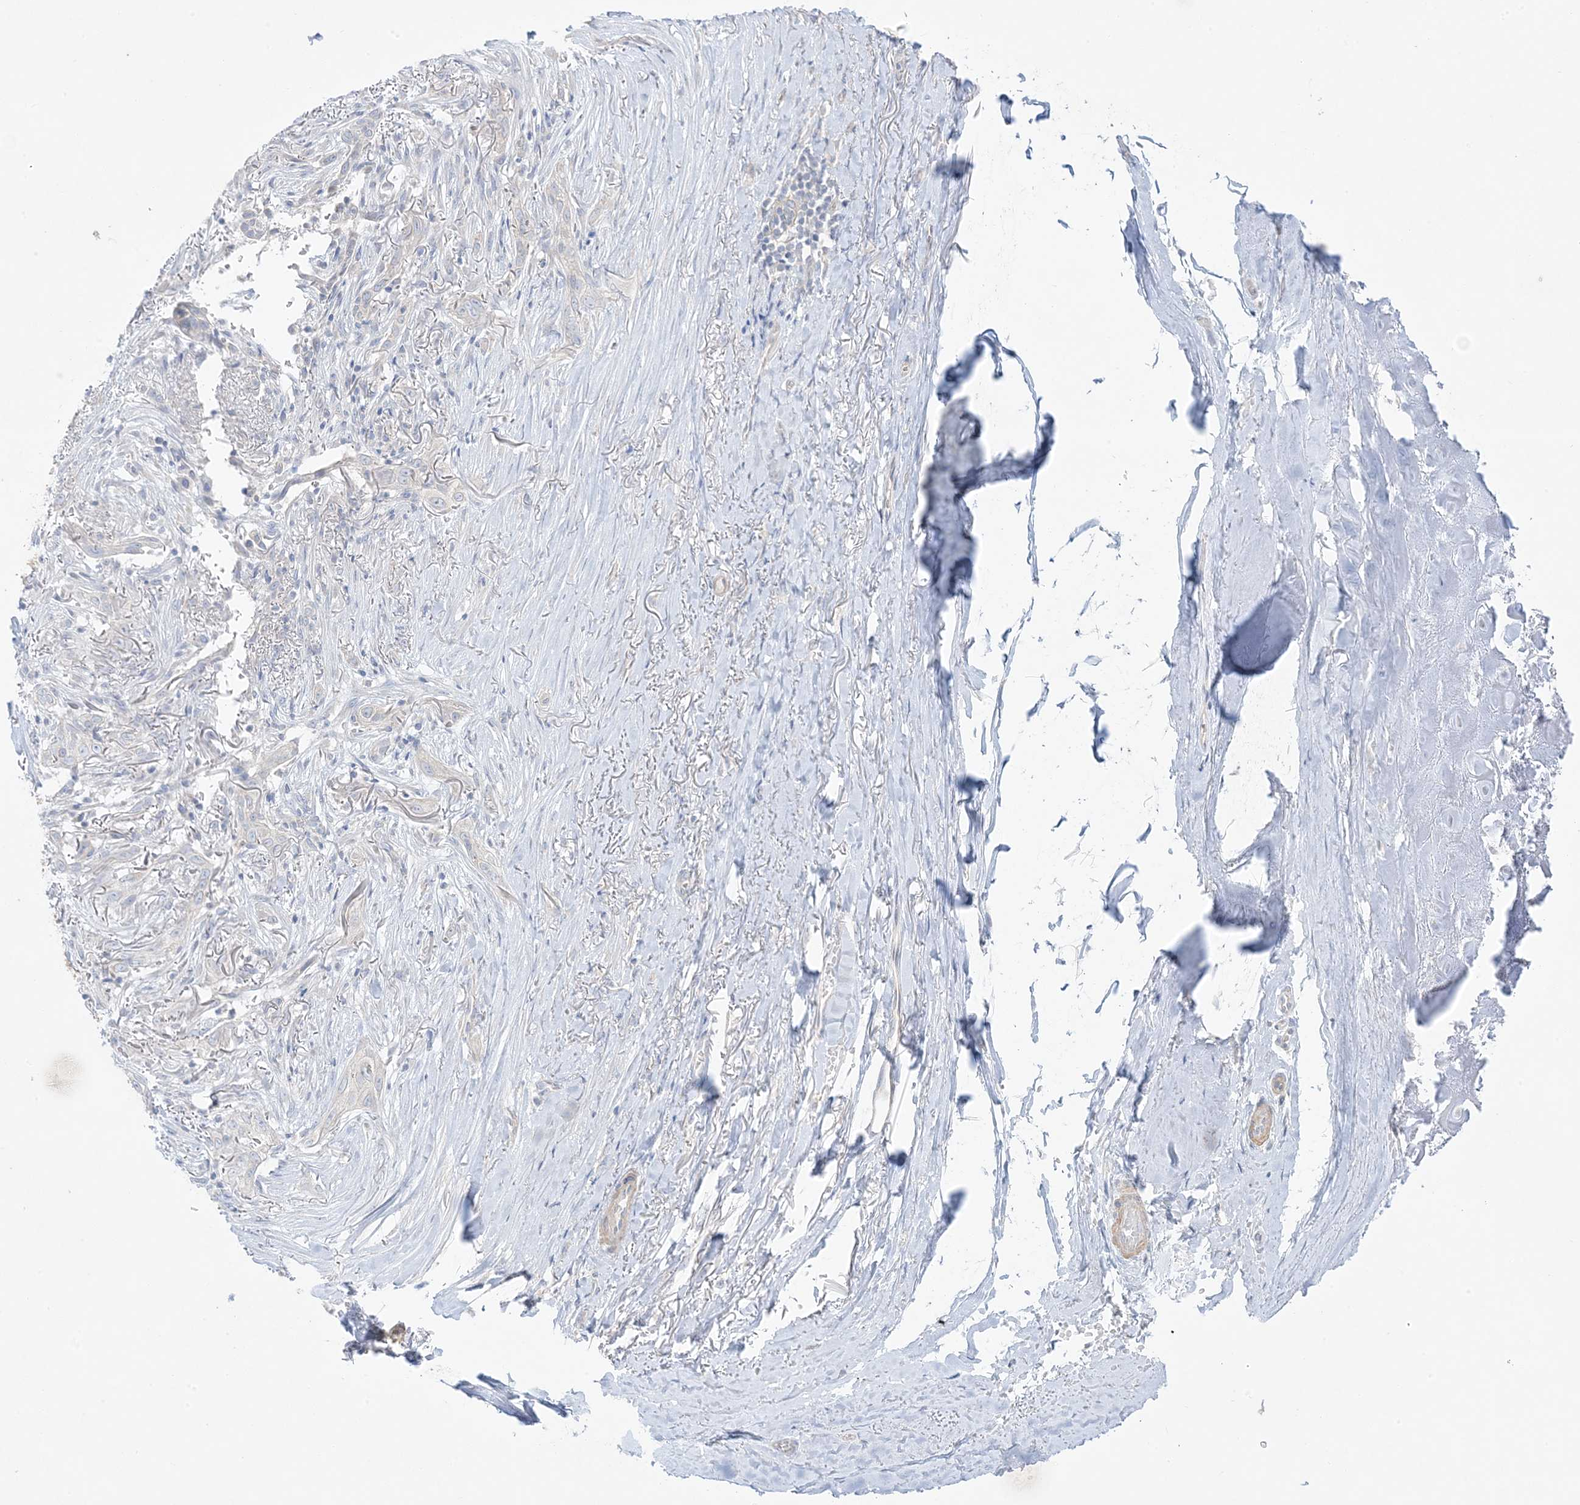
{"staining": {"intensity": "negative", "quantity": "none", "location": "none"}, "tissue": "adipose tissue", "cell_type": "Adipocytes", "image_type": "normal", "snomed": [{"axis": "morphology", "description": "Normal tissue, NOS"}, {"axis": "morphology", "description": "Basal cell carcinoma"}, {"axis": "topography", "description": "Skin"}], "caption": "An image of adipose tissue stained for a protein demonstrates no brown staining in adipocytes.", "gene": "FAM184A", "patient": {"sex": "female", "age": 89}}